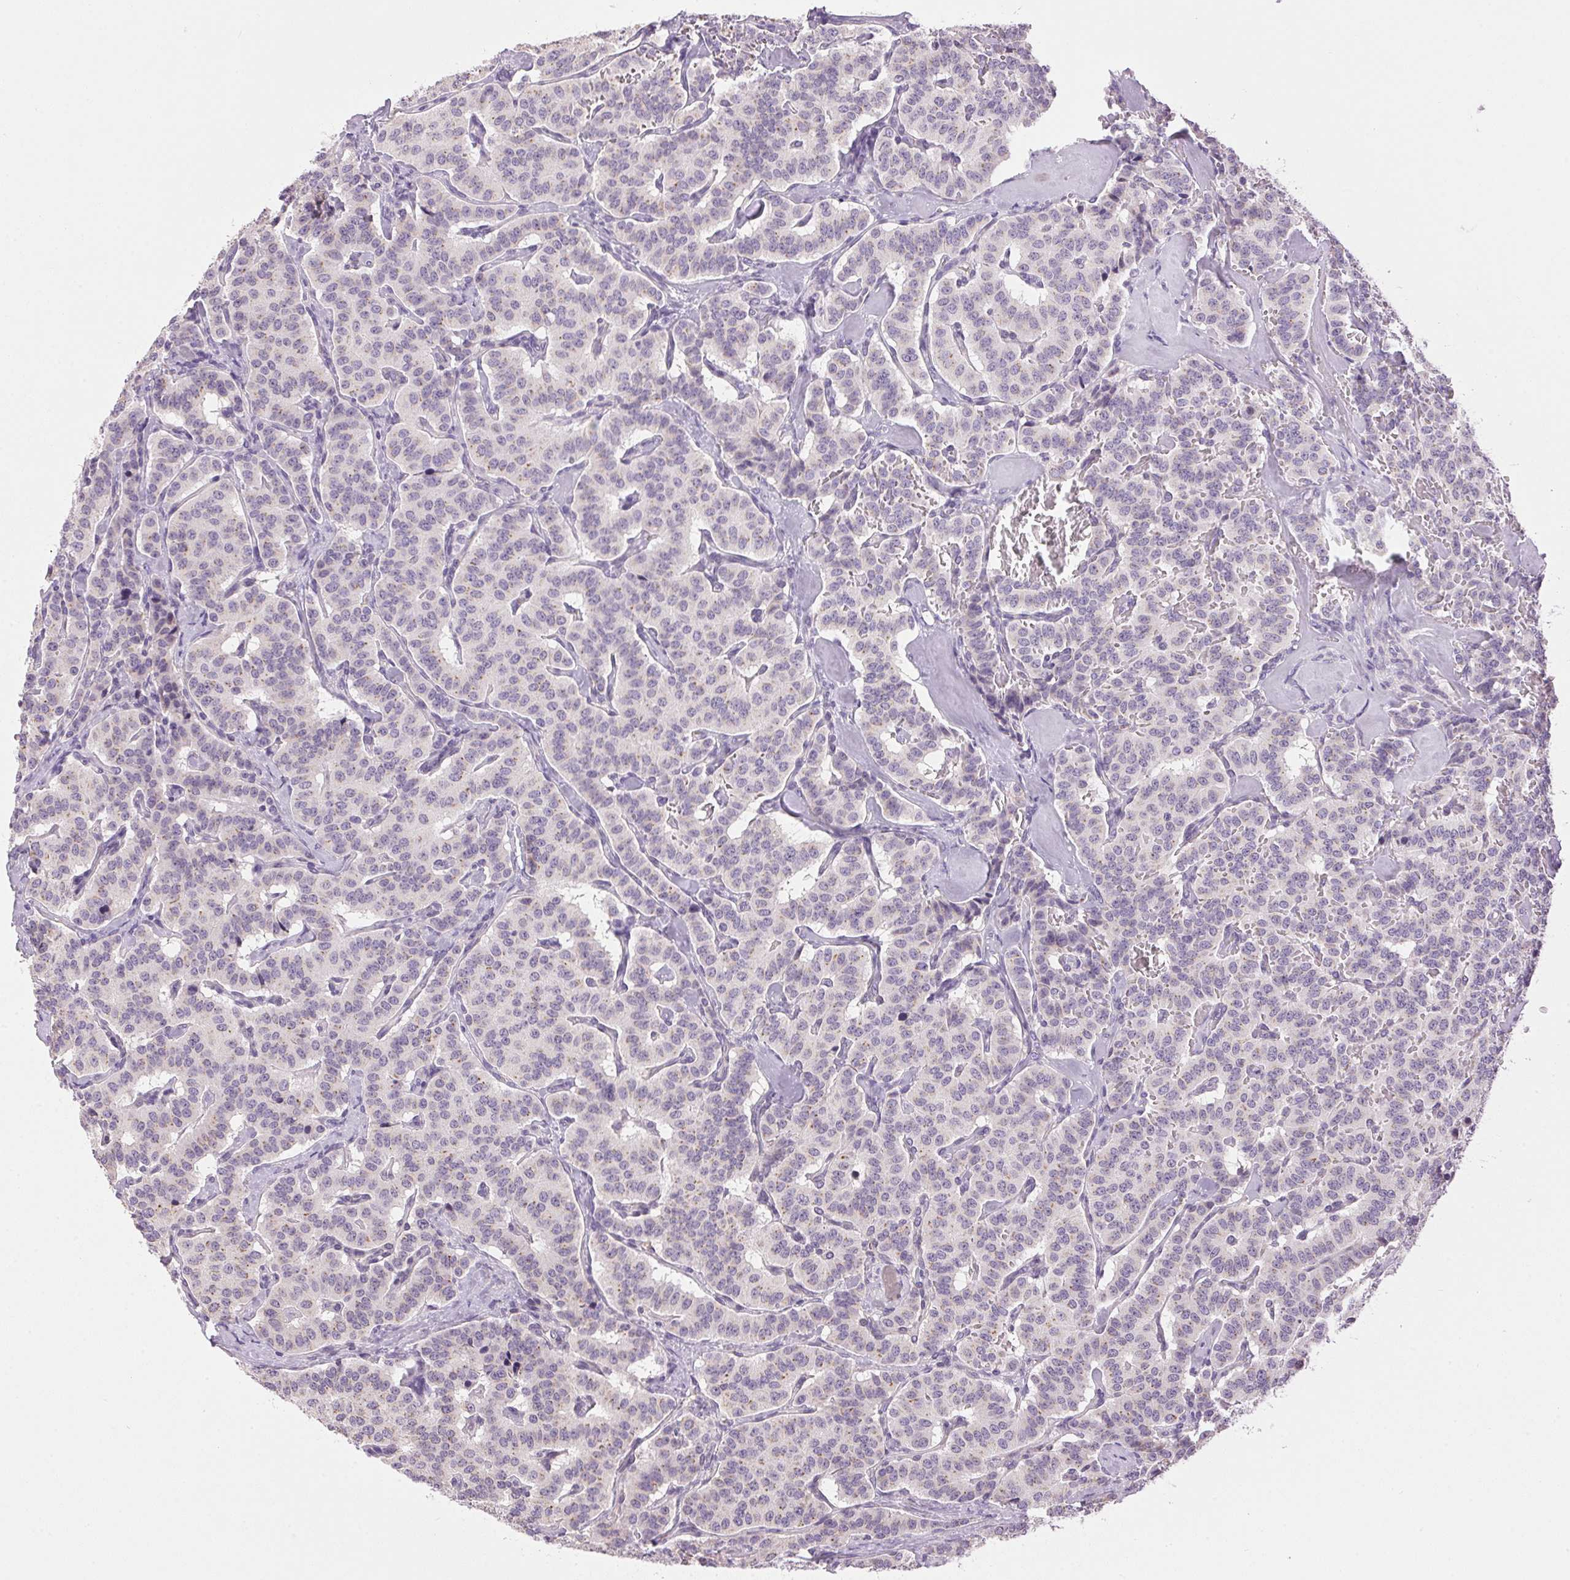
{"staining": {"intensity": "negative", "quantity": "none", "location": "none"}, "tissue": "carcinoid", "cell_type": "Tumor cells", "image_type": "cancer", "snomed": [{"axis": "morphology", "description": "Carcinoid, malignant, NOS"}, {"axis": "topography", "description": "Lung"}], "caption": "Tumor cells are negative for brown protein staining in carcinoid. (Brightfield microscopy of DAB (3,3'-diaminobenzidine) immunohistochemistry at high magnification).", "gene": "GOLPH3", "patient": {"sex": "female", "age": 46}}